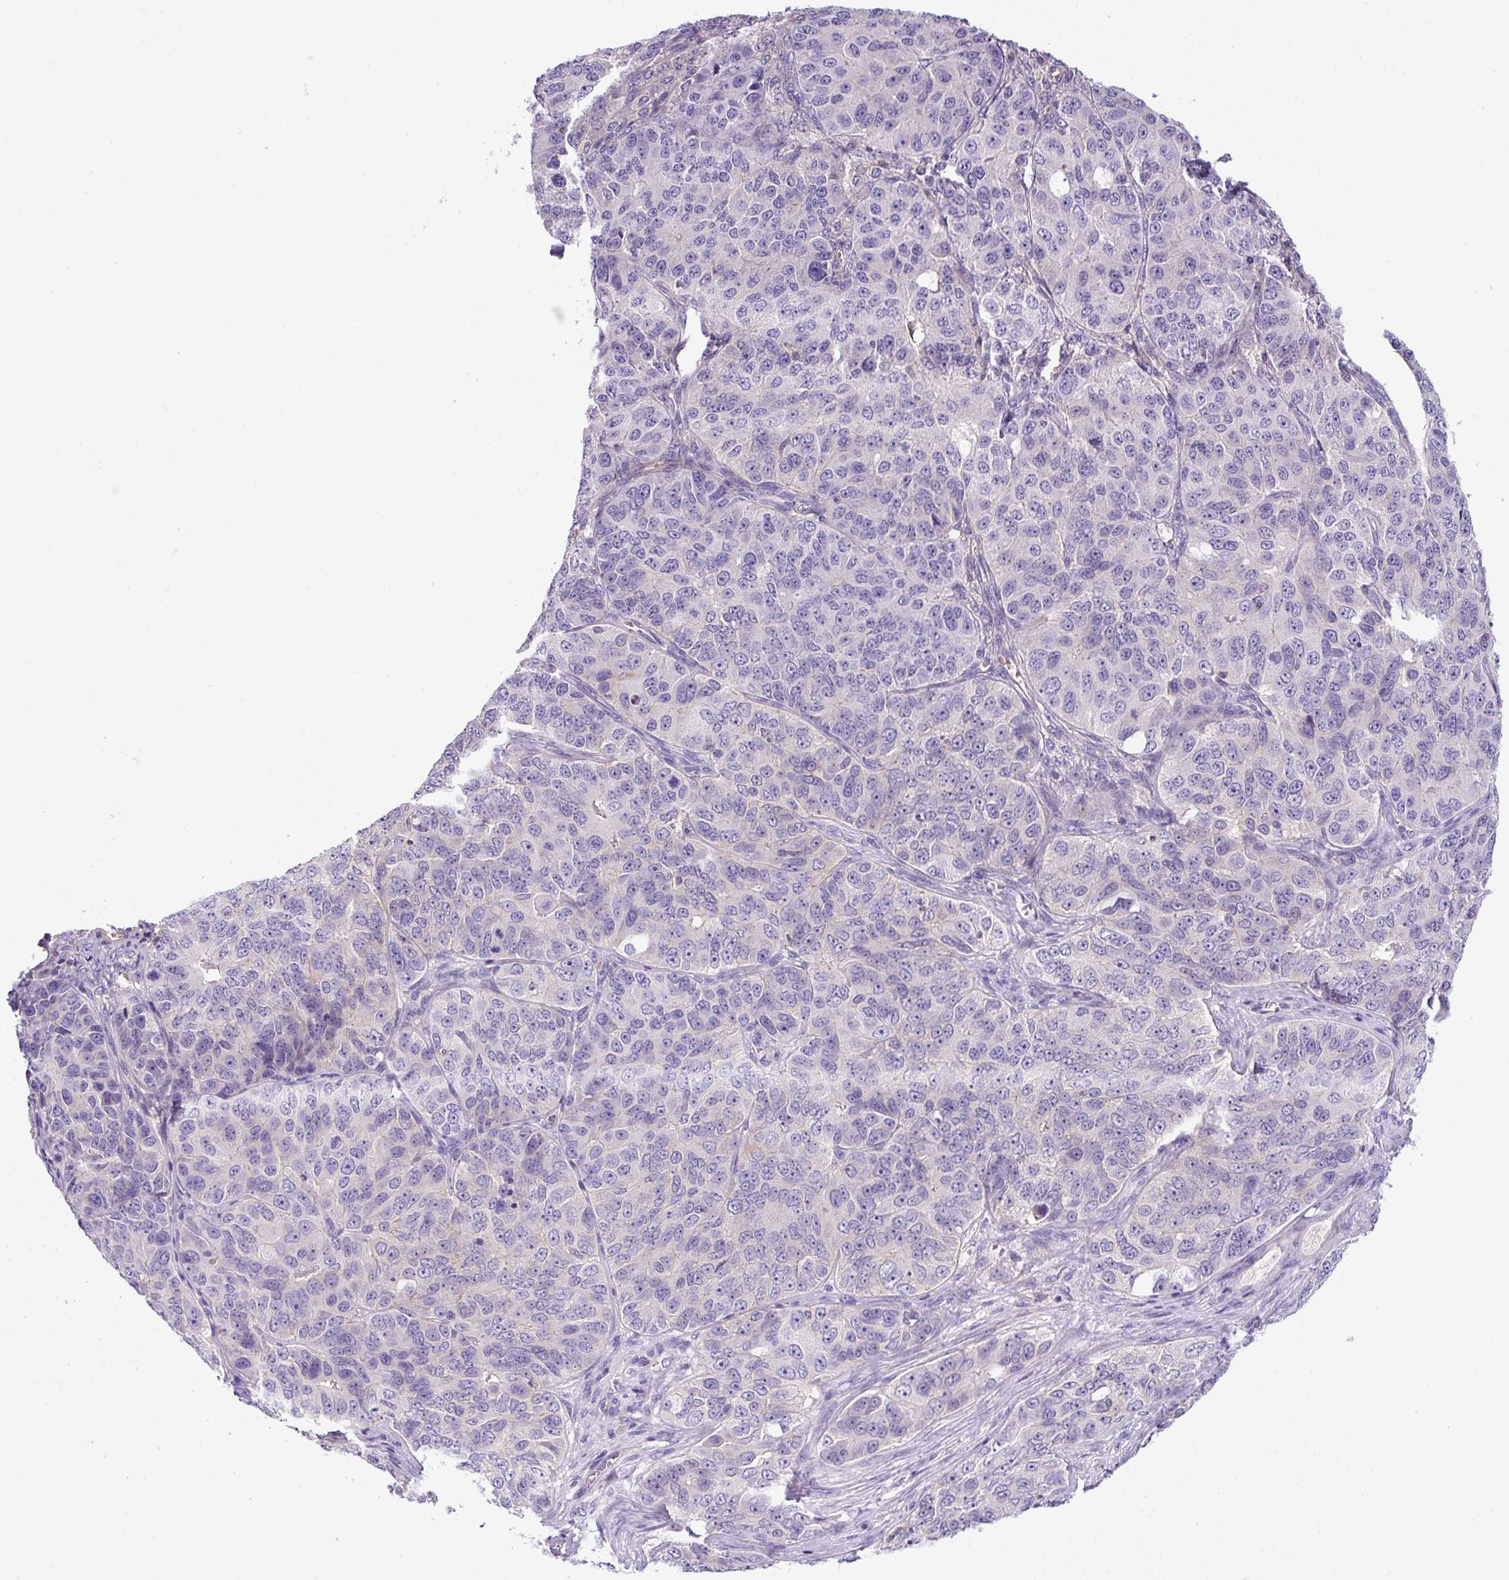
{"staining": {"intensity": "negative", "quantity": "none", "location": "none"}, "tissue": "ovarian cancer", "cell_type": "Tumor cells", "image_type": "cancer", "snomed": [{"axis": "morphology", "description": "Carcinoma, endometroid"}, {"axis": "topography", "description": "Ovary"}], "caption": "A photomicrograph of endometroid carcinoma (ovarian) stained for a protein reveals no brown staining in tumor cells.", "gene": "NPTN", "patient": {"sex": "female", "age": 51}}